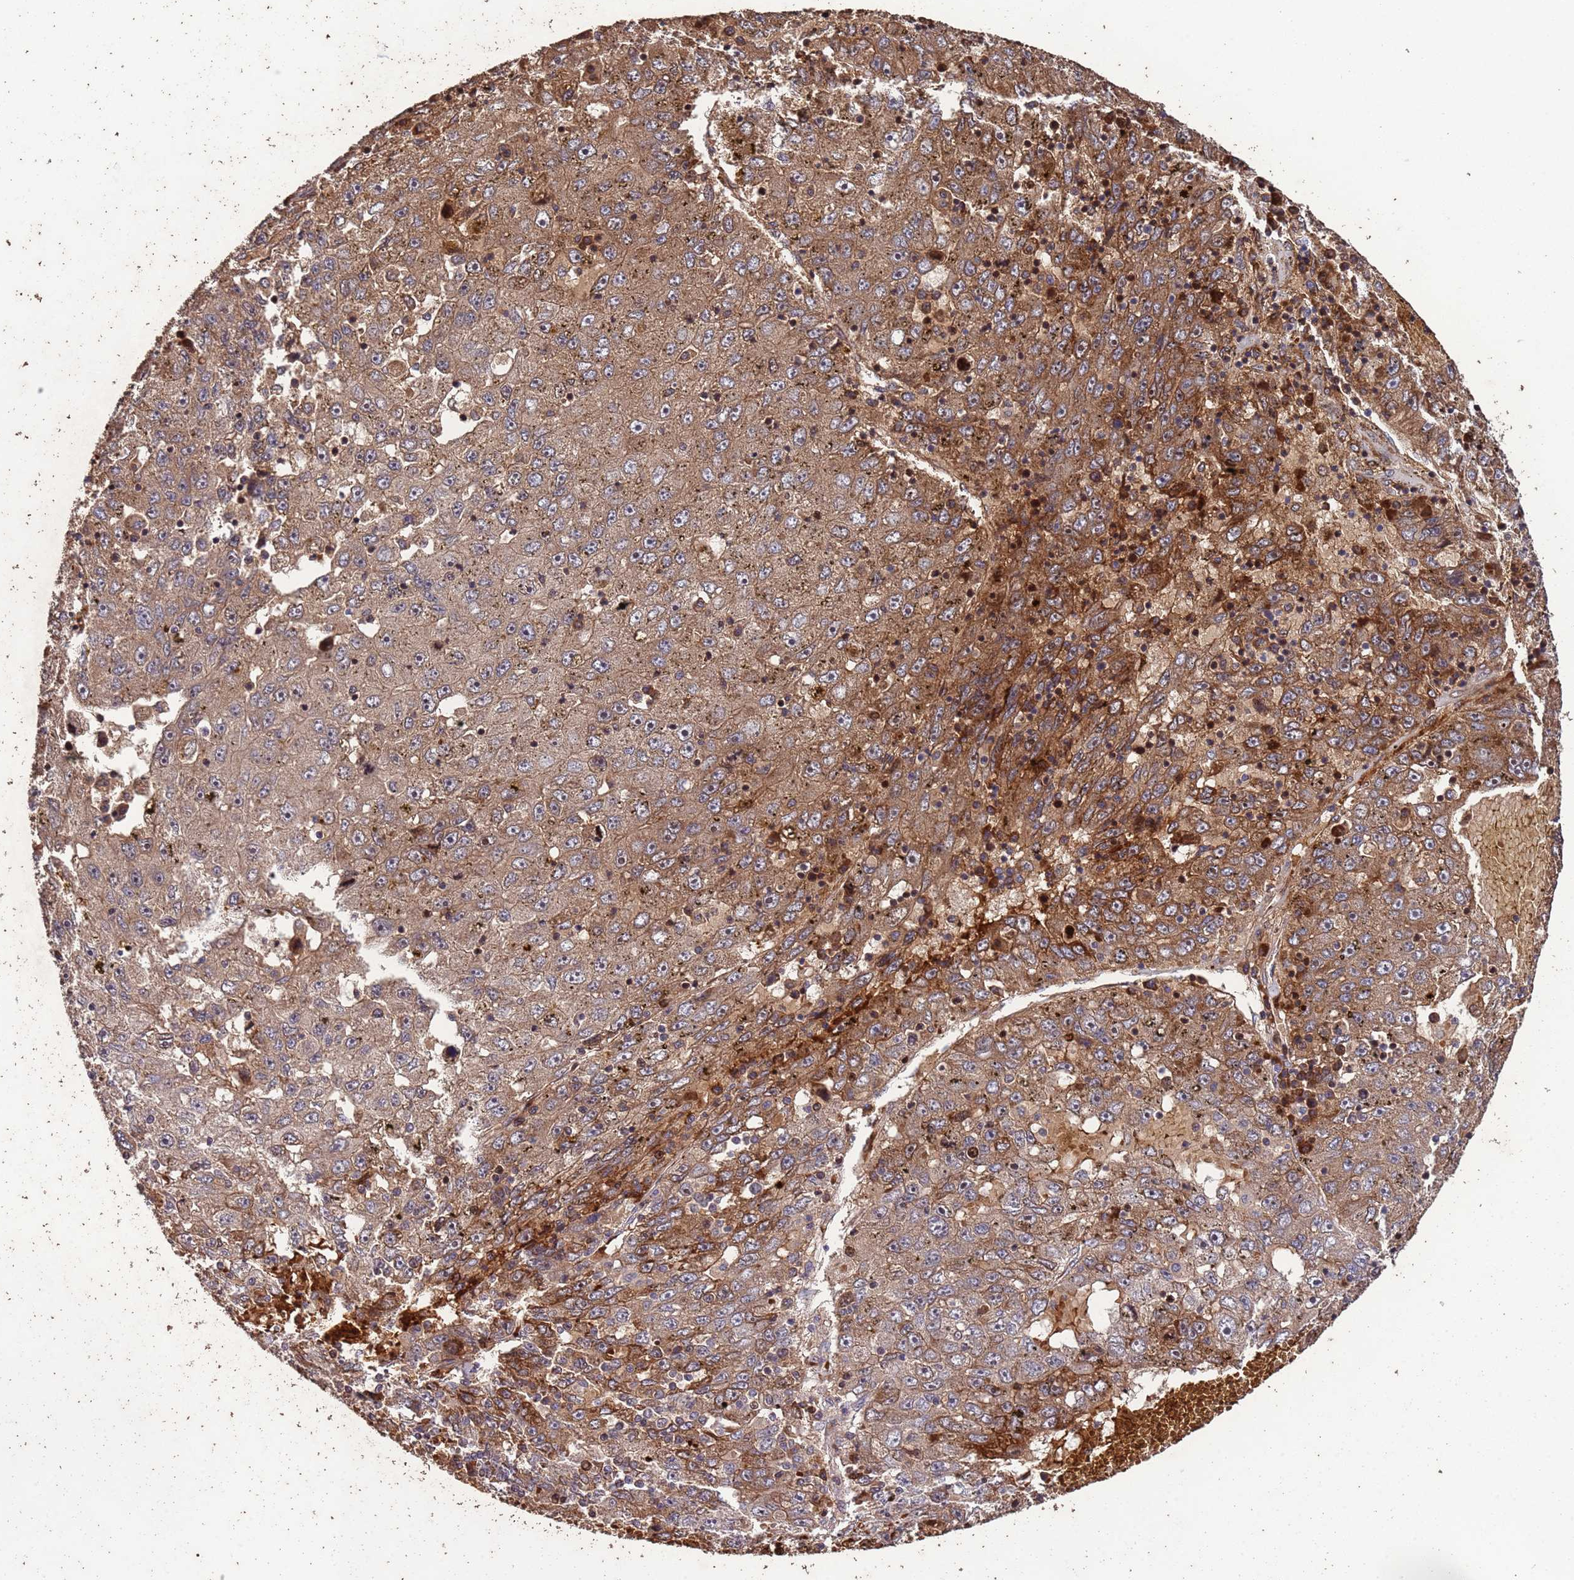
{"staining": {"intensity": "moderate", "quantity": ">75%", "location": "cytoplasmic/membranous,nuclear"}, "tissue": "liver cancer", "cell_type": "Tumor cells", "image_type": "cancer", "snomed": [{"axis": "morphology", "description": "Carcinoma, Hepatocellular, NOS"}, {"axis": "topography", "description": "Liver"}], "caption": "Immunohistochemistry (IHC) image of human liver hepatocellular carcinoma stained for a protein (brown), which reveals medium levels of moderate cytoplasmic/membranous and nuclear positivity in about >75% of tumor cells.", "gene": "CCDC184", "patient": {"sex": "male", "age": 49}}